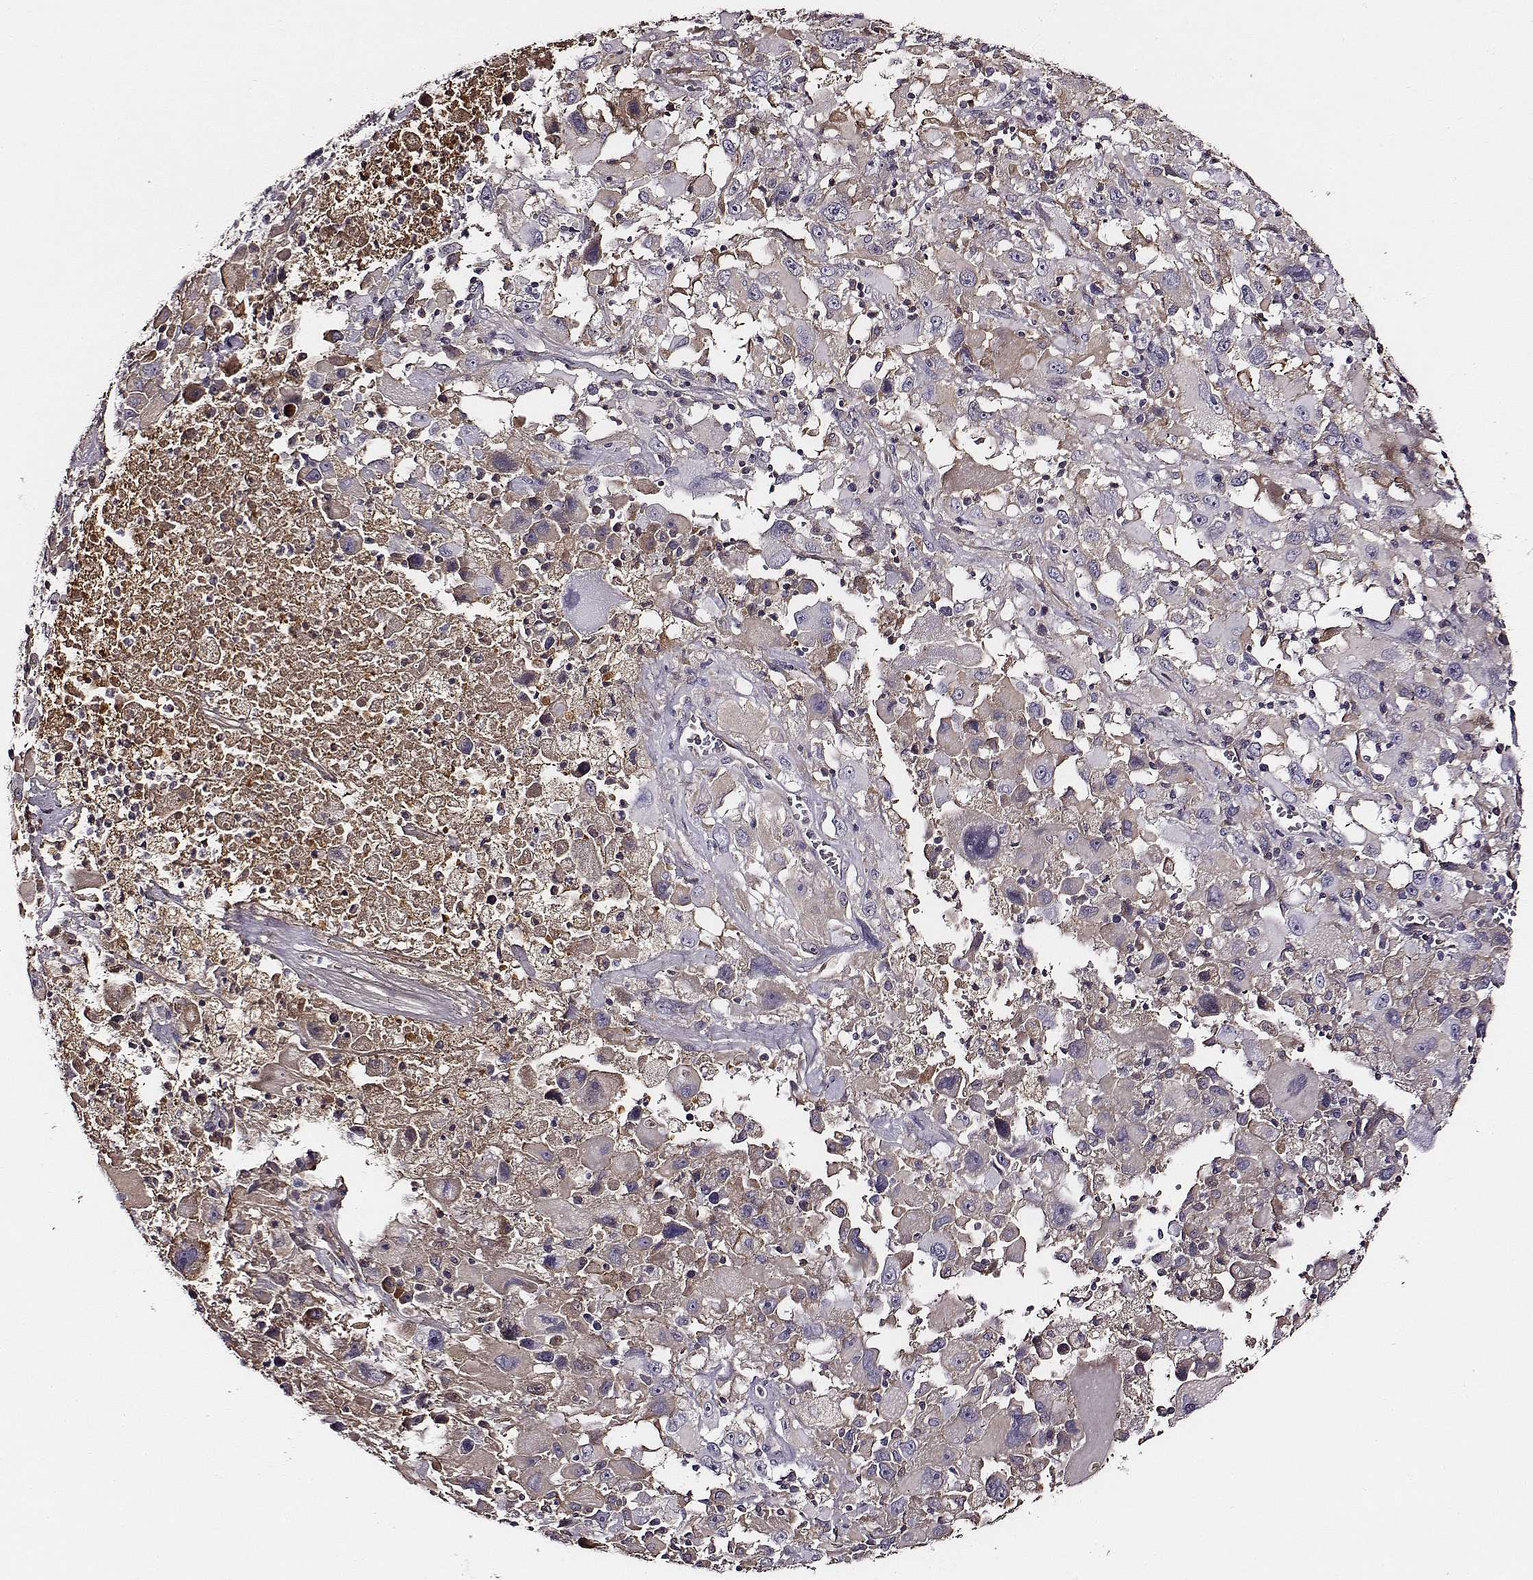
{"staining": {"intensity": "negative", "quantity": "none", "location": "none"}, "tissue": "melanoma", "cell_type": "Tumor cells", "image_type": "cancer", "snomed": [{"axis": "morphology", "description": "Malignant melanoma, Metastatic site"}, {"axis": "topography", "description": "Soft tissue"}], "caption": "Tumor cells show no significant protein positivity in melanoma.", "gene": "TF", "patient": {"sex": "male", "age": 50}}